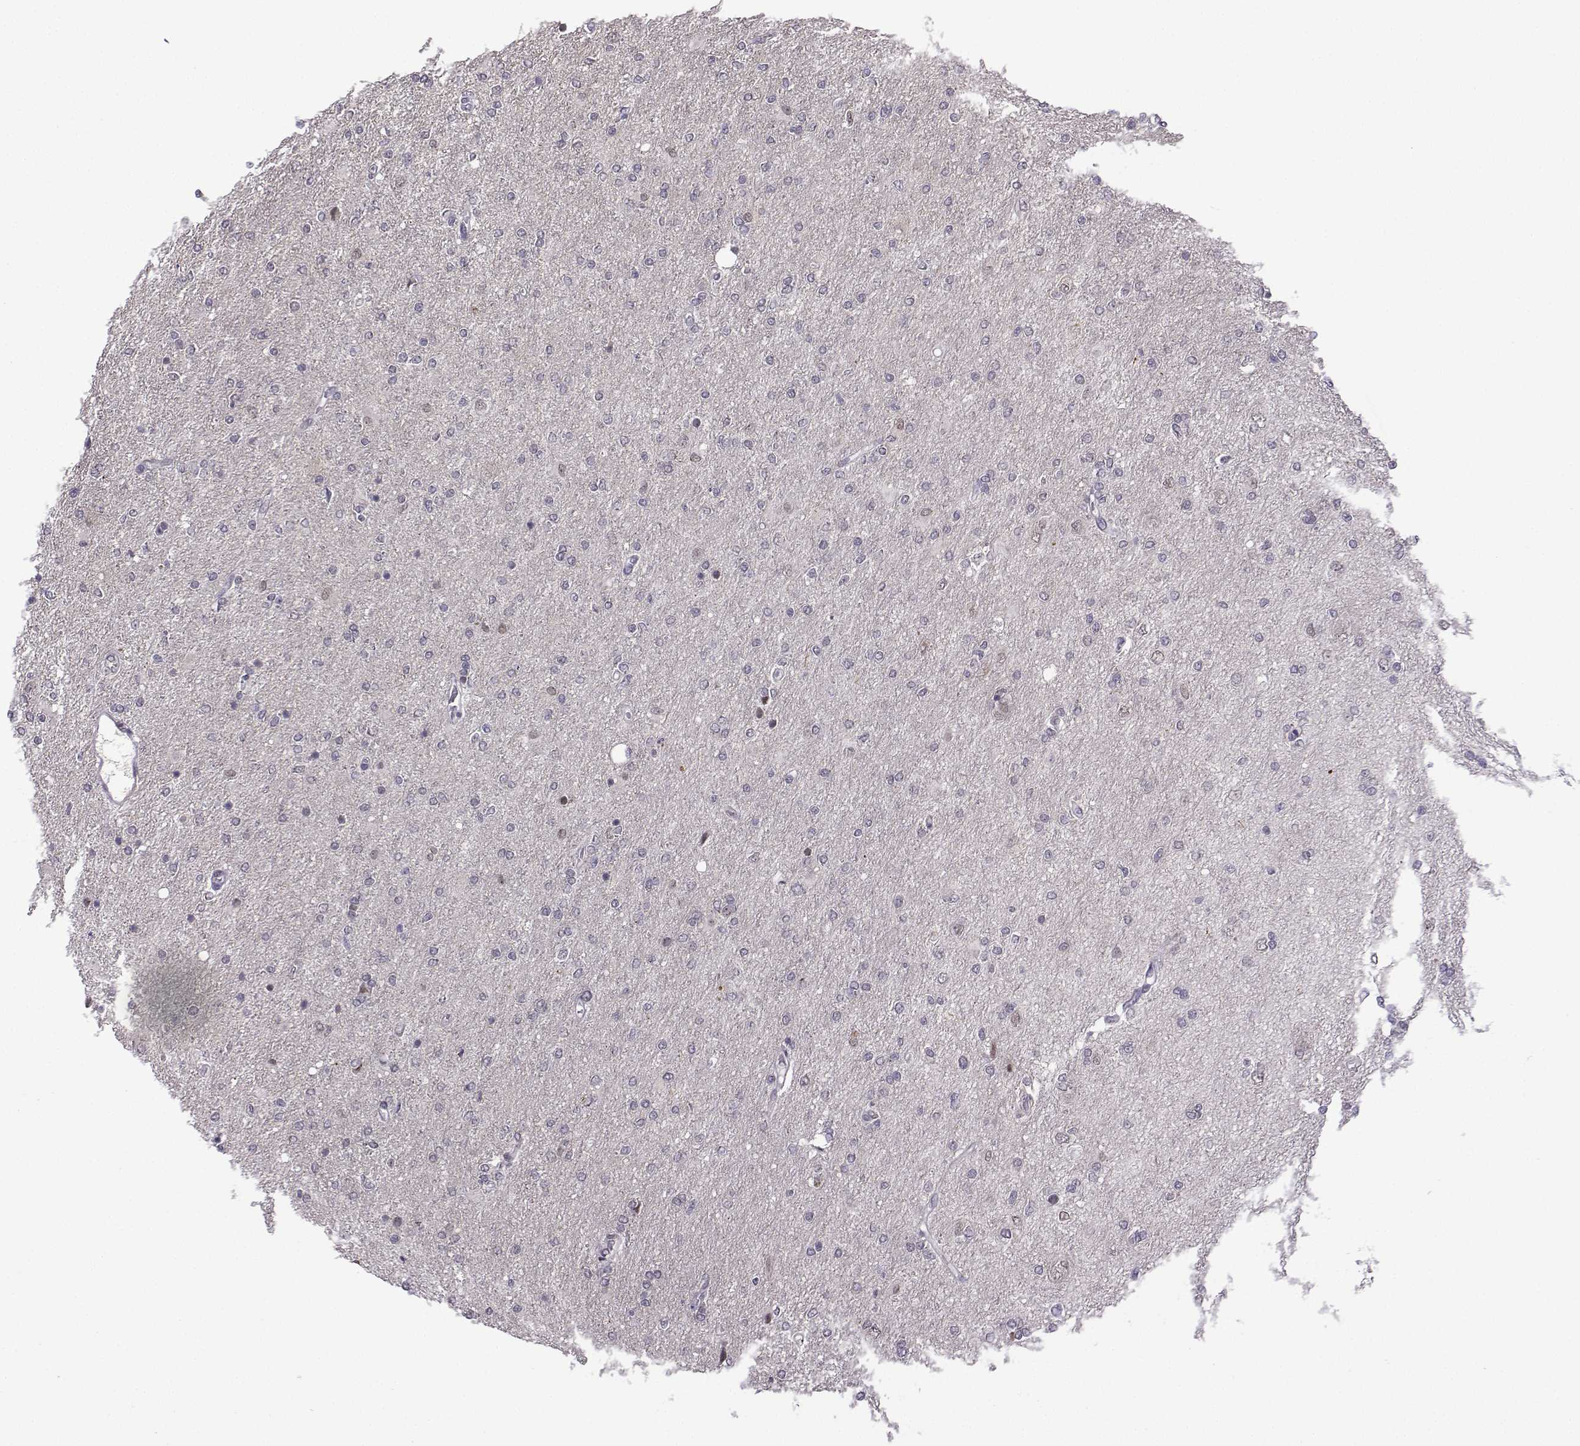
{"staining": {"intensity": "negative", "quantity": "none", "location": "none"}, "tissue": "glioma", "cell_type": "Tumor cells", "image_type": "cancer", "snomed": [{"axis": "morphology", "description": "Glioma, malignant, High grade"}, {"axis": "topography", "description": "Cerebral cortex"}], "caption": "Immunohistochemistry of human glioma demonstrates no staining in tumor cells.", "gene": "FGF3", "patient": {"sex": "male", "age": 70}}